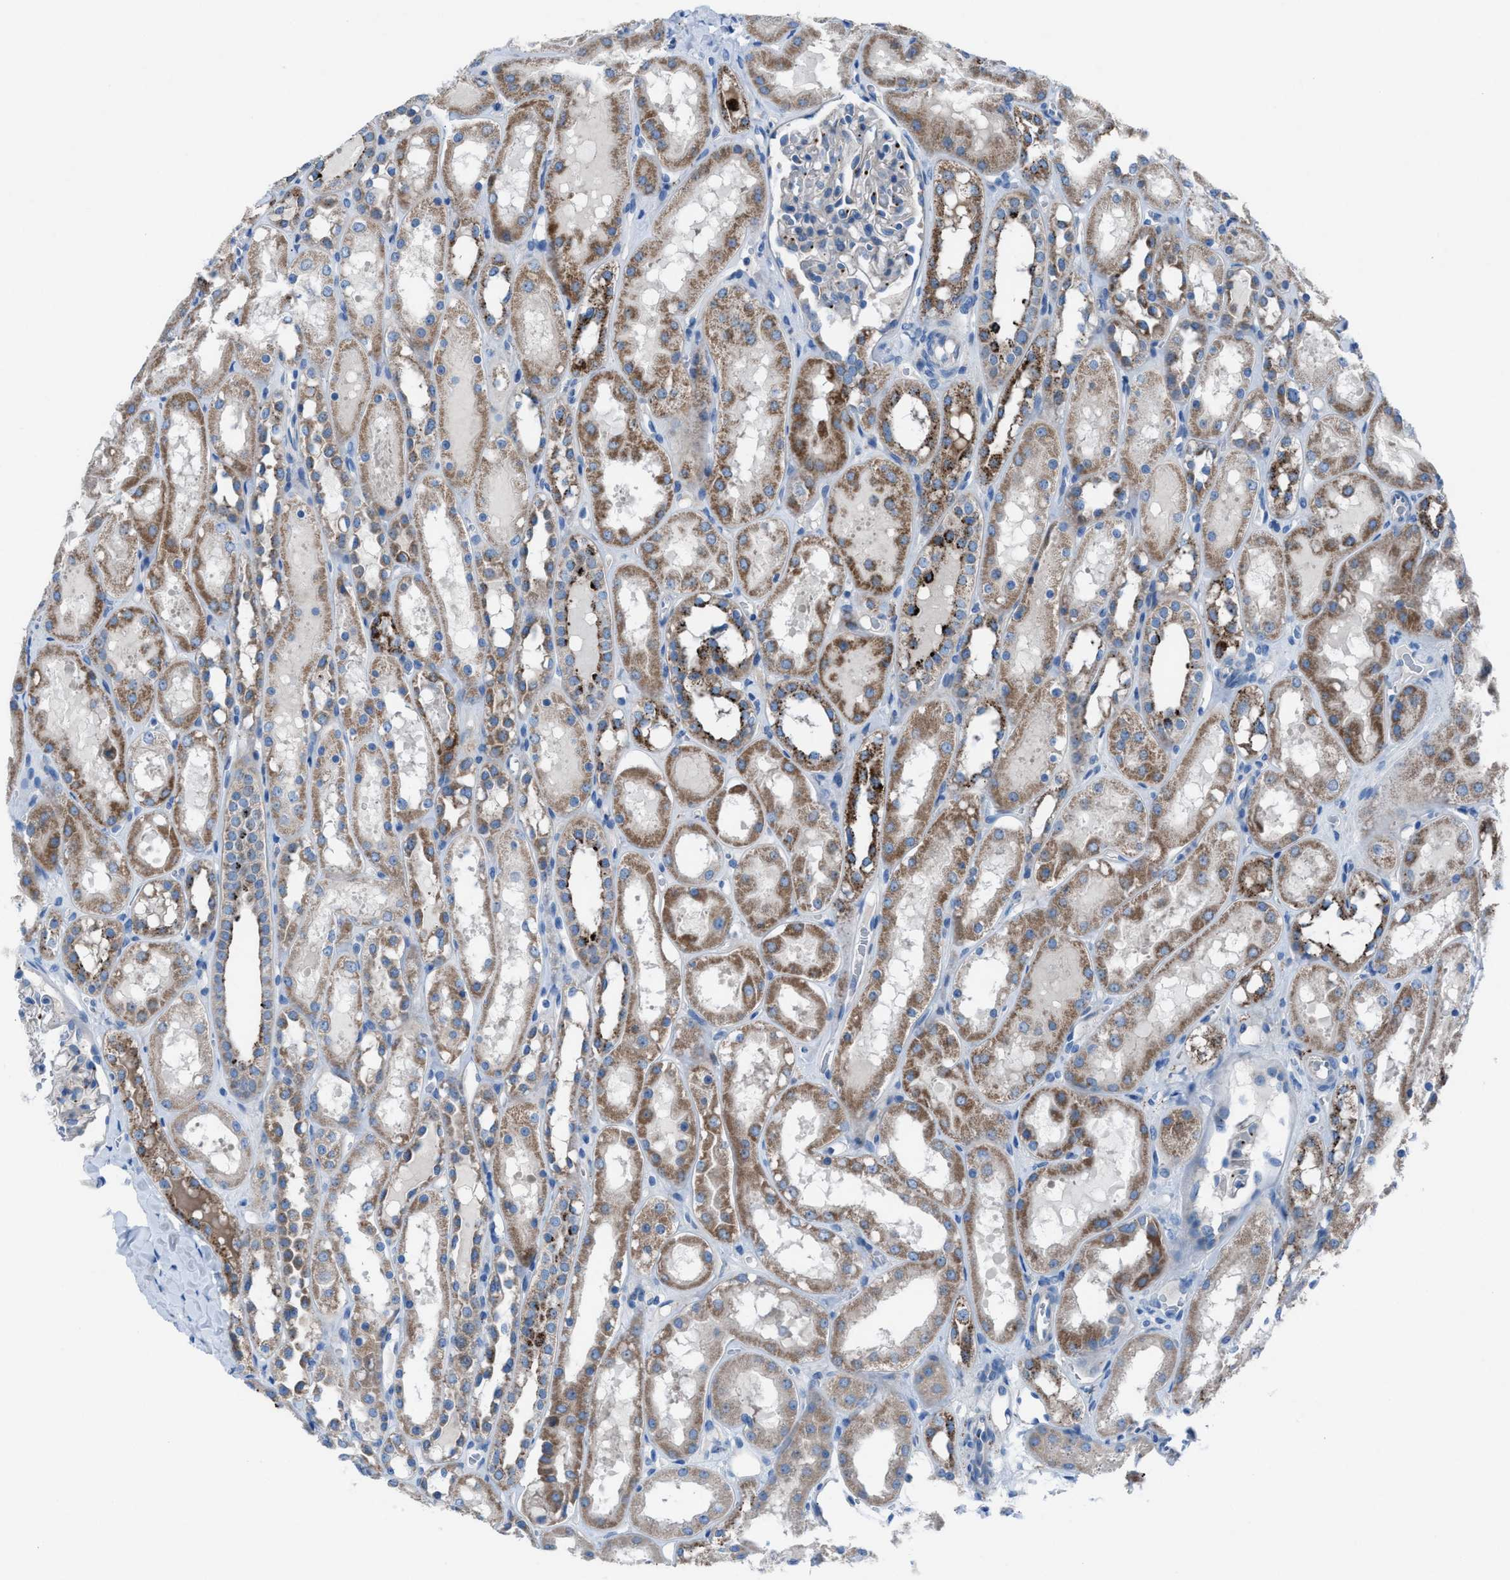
{"staining": {"intensity": "weak", "quantity": "<25%", "location": "cytoplasmic/membranous"}, "tissue": "kidney", "cell_type": "Cells in glomeruli", "image_type": "normal", "snomed": [{"axis": "morphology", "description": "Normal tissue, NOS"}, {"axis": "topography", "description": "Kidney"}, {"axis": "topography", "description": "Urinary bladder"}], "caption": "A photomicrograph of kidney stained for a protein reveals no brown staining in cells in glomeruli. Nuclei are stained in blue.", "gene": "CD1B", "patient": {"sex": "male", "age": 16}}